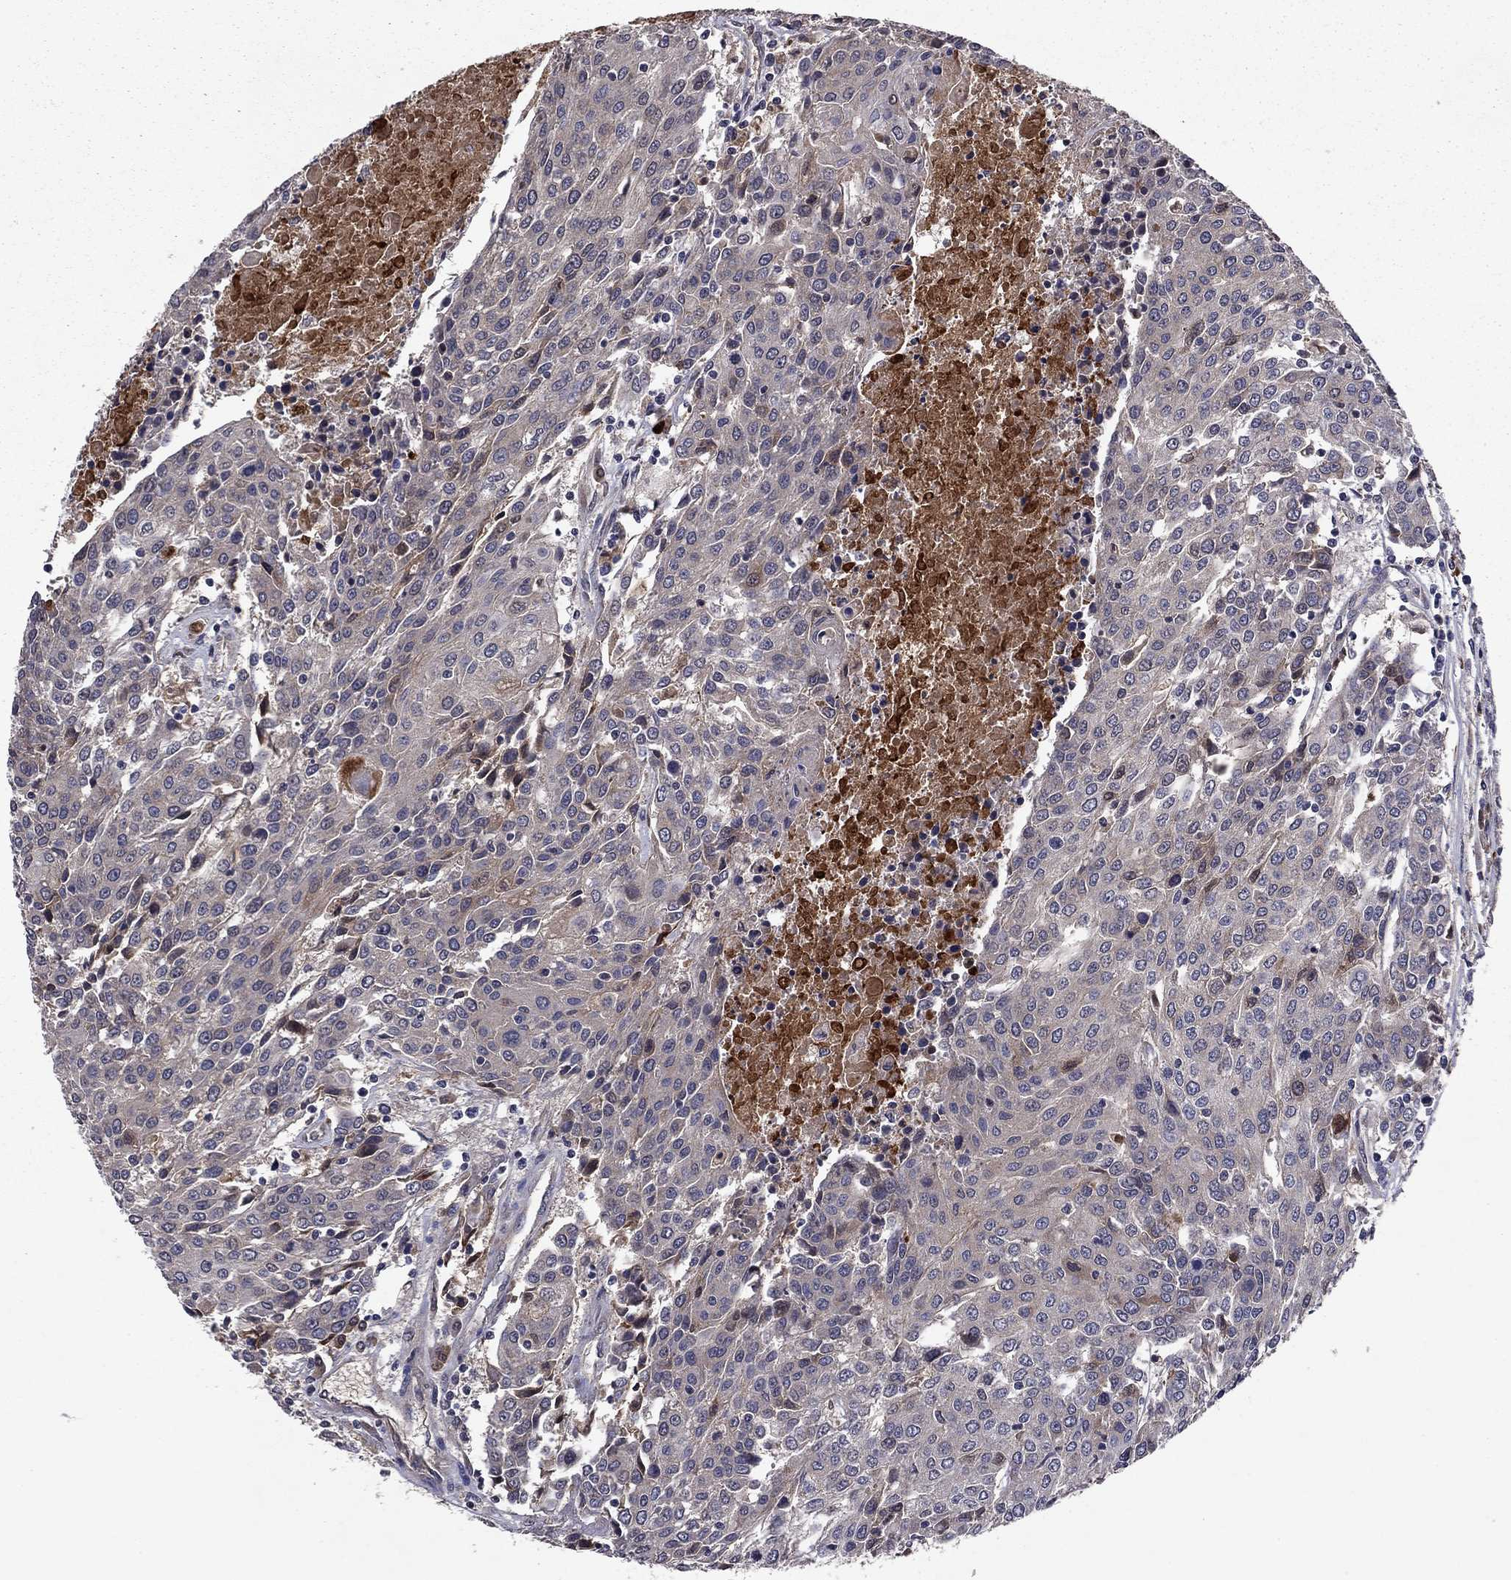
{"staining": {"intensity": "negative", "quantity": "none", "location": "none"}, "tissue": "urothelial cancer", "cell_type": "Tumor cells", "image_type": "cancer", "snomed": [{"axis": "morphology", "description": "Urothelial carcinoma, High grade"}, {"axis": "topography", "description": "Urinary bladder"}], "caption": "This histopathology image is of high-grade urothelial carcinoma stained with immunohistochemistry to label a protein in brown with the nuclei are counter-stained blue. There is no staining in tumor cells.", "gene": "PROS1", "patient": {"sex": "female", "age": 85}}